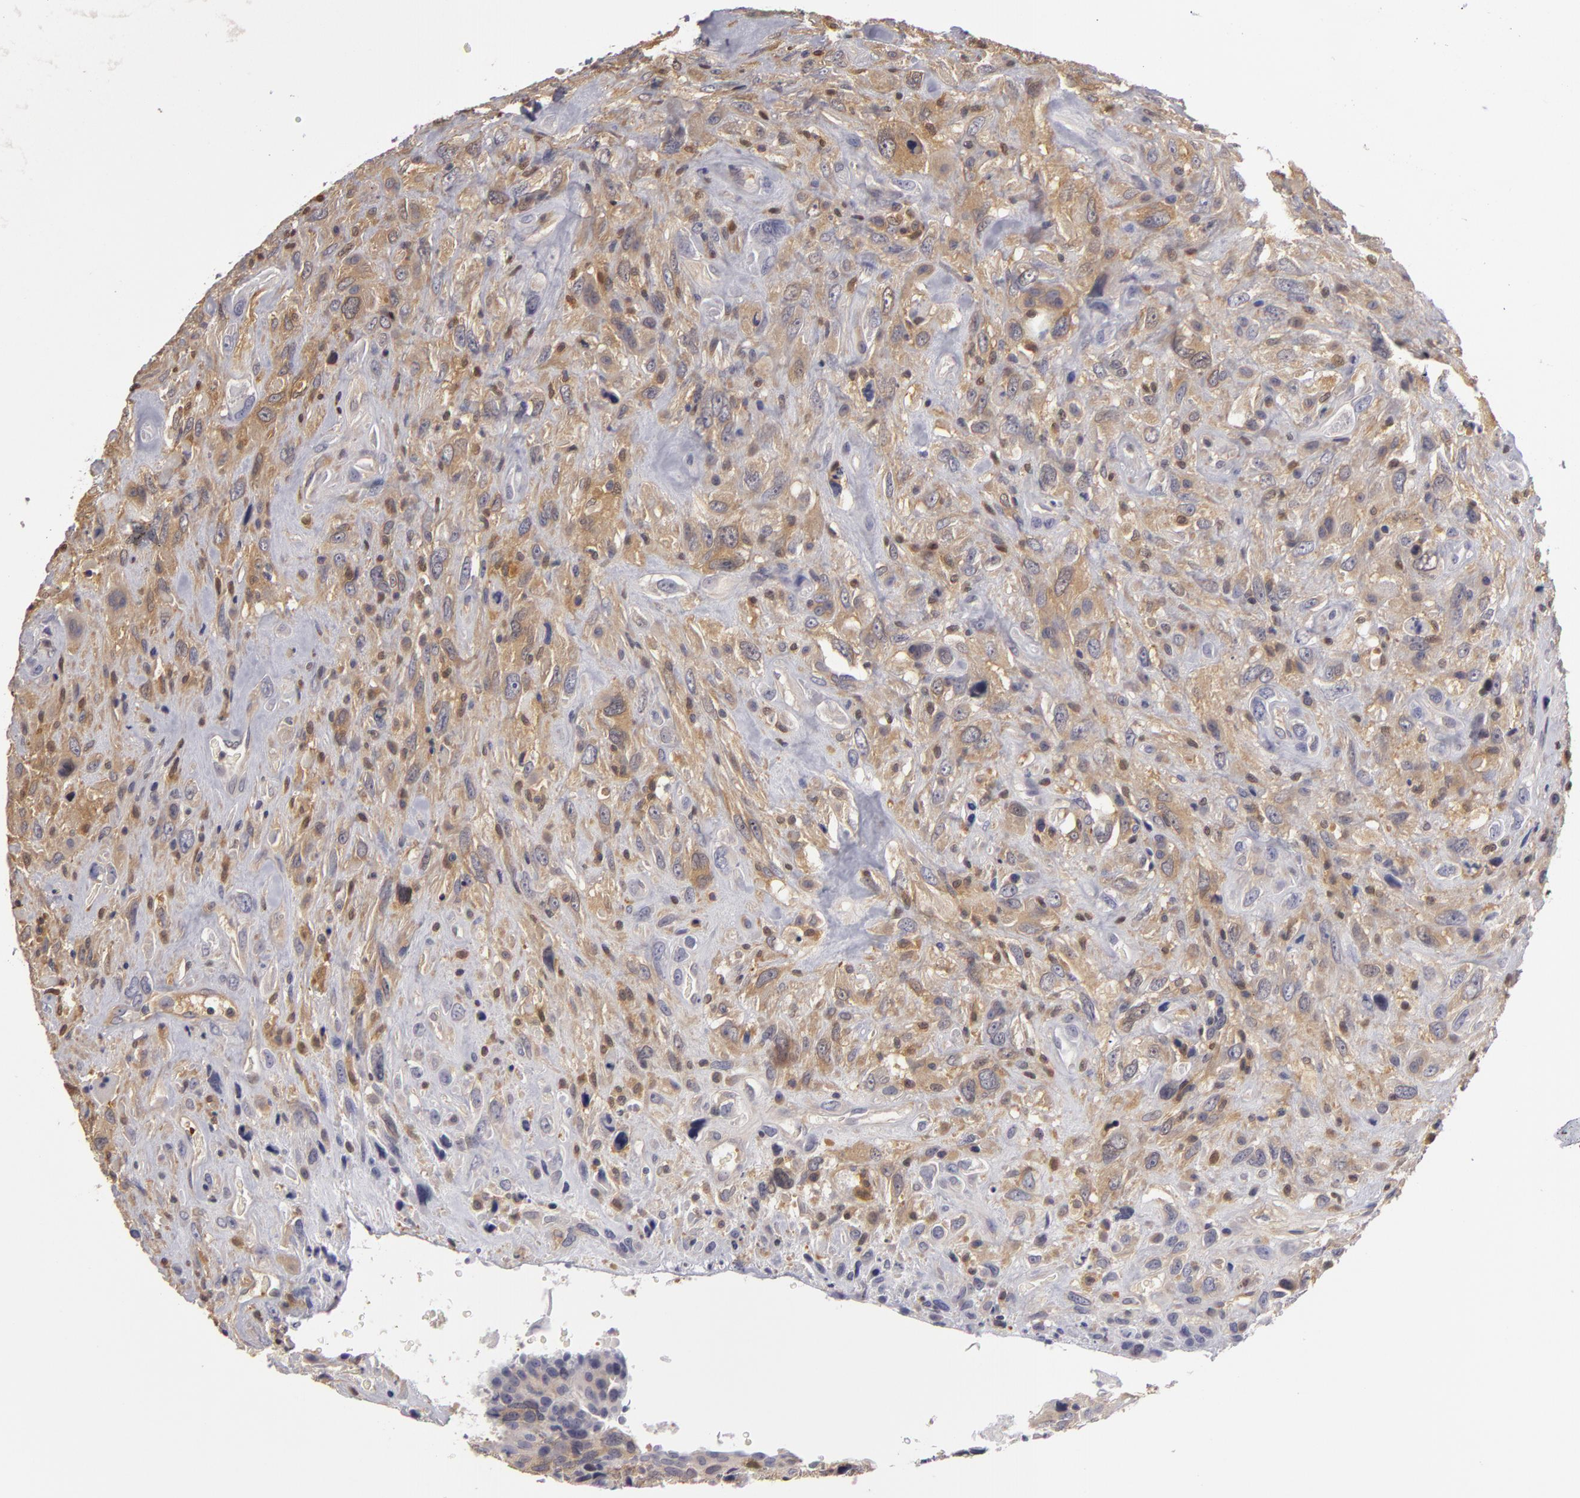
{"staining": {"intensity": "weak", "quantity": "25%-75%", "location": "cytoplasmic/membranous"}, "tissue": "breast cancer", "cell_type": "Tumor cells", "image_type": "cancer", "snomed": [{"axis": "morphology", "description": "Neoplasm, malignant, NOS"}, {"axis": "topography", "description": "Breast"}], "caption": "This image exhibits breast cancer stained with IHC to label a protein in brown. The cytoplasmic/membranous of tumor cells show weak positivity for the protein. Nuclei are counter-stained blue.", "gene": "GNPDA1", "patient": {"sex": "female", "age": 50}}